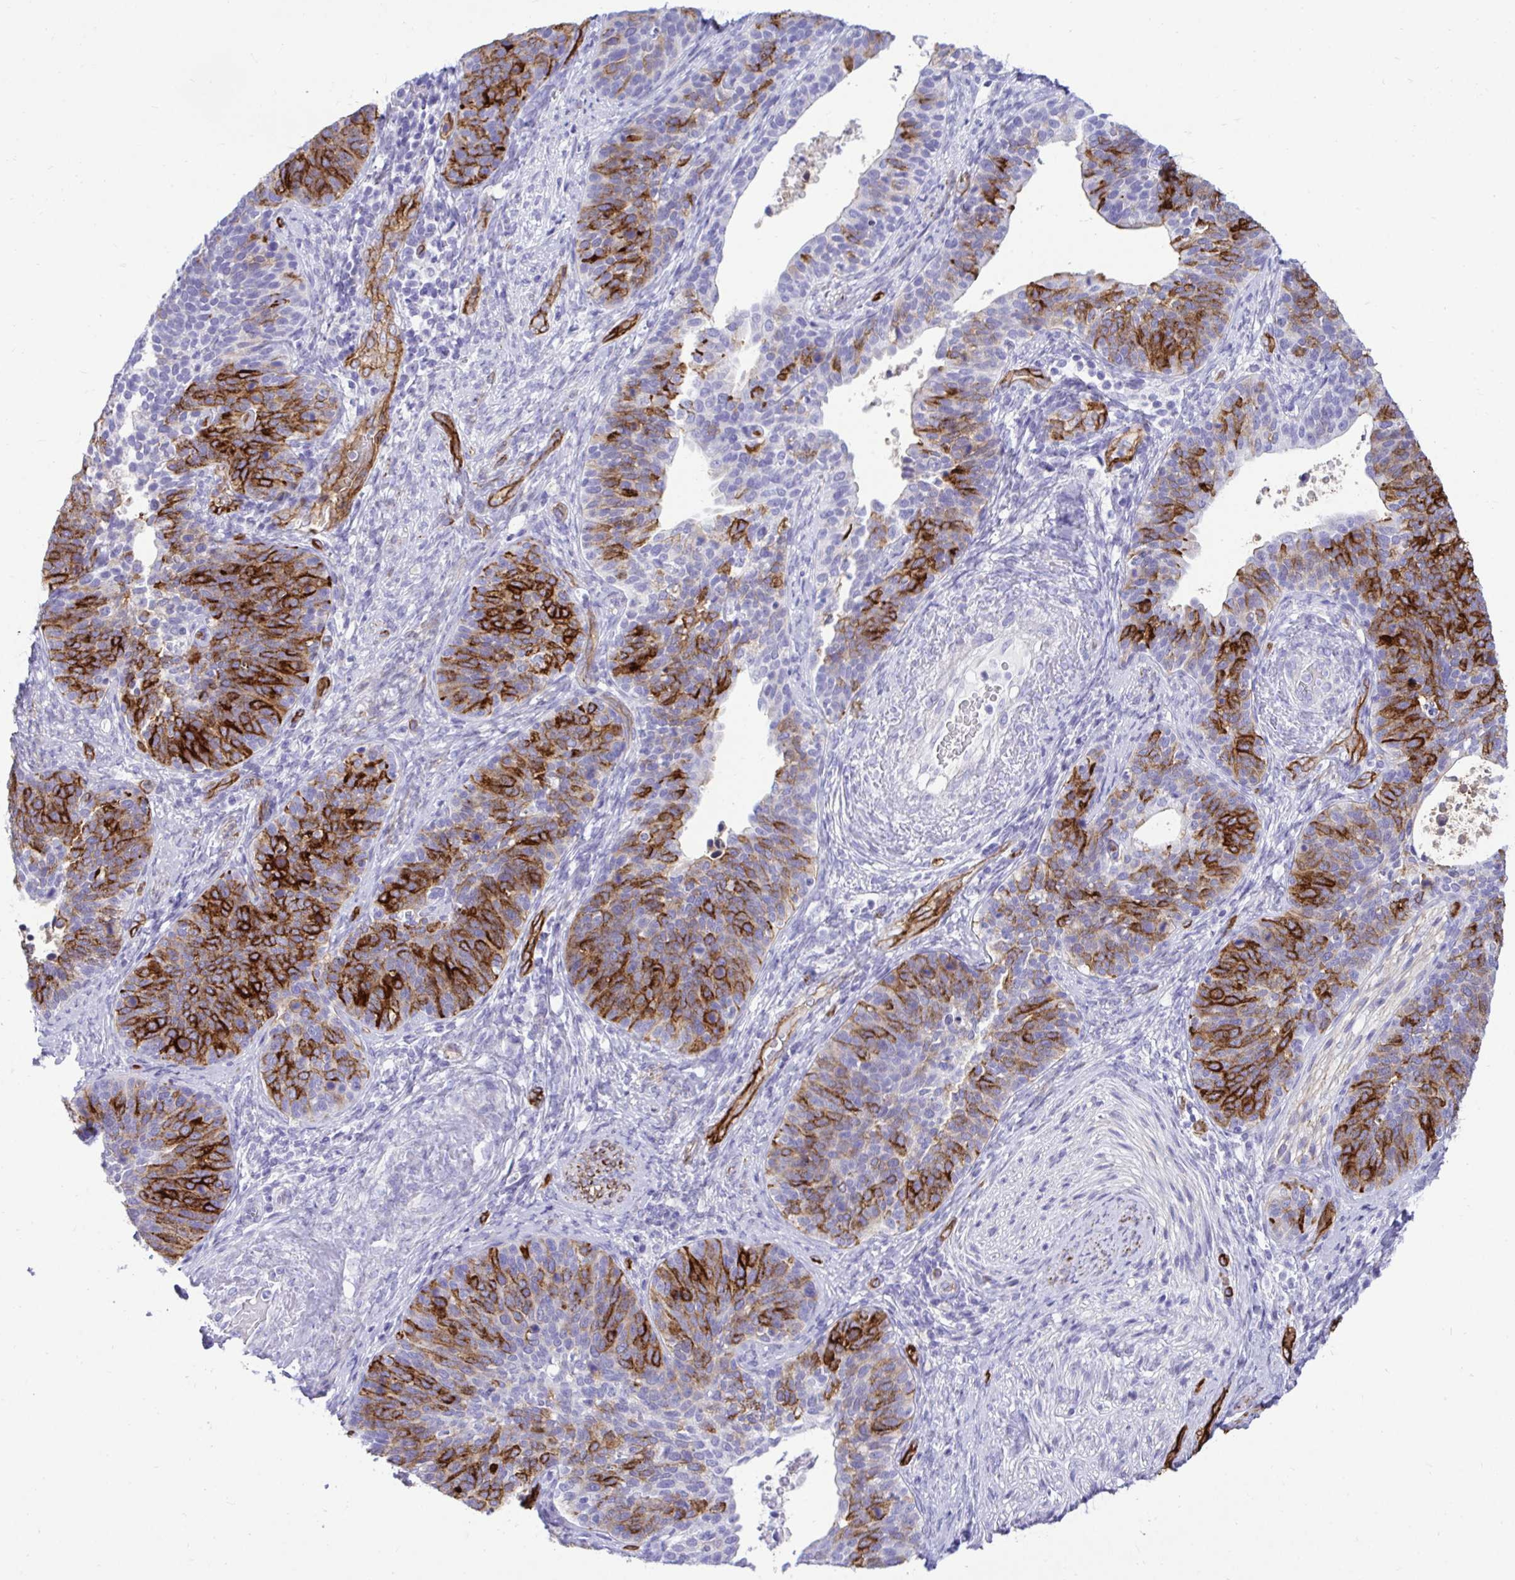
{"staining": {"intensity": "strong", "quantity": "25%-75%", "location": "cytoplasmic/membranous"}, "tissue": "cervical cancer", "cell_type": "Tumor cells", "image_type": "cancer", "snomed": [{"axis": "morphology", "description": "Squamous cell carcinoma, NOS"}, {"axis": "topography", "description": "Cervix"}], "caption": "This image displays immunohistochemistry (IHC) staining of human cervical cancer (squamous cell carcinoma), with high strong cytoplasmic/membranous expression in about 25%-75% of tumor cells.", "gene": "ABCG2", "patient": {"sex": "female", "age": 69}}